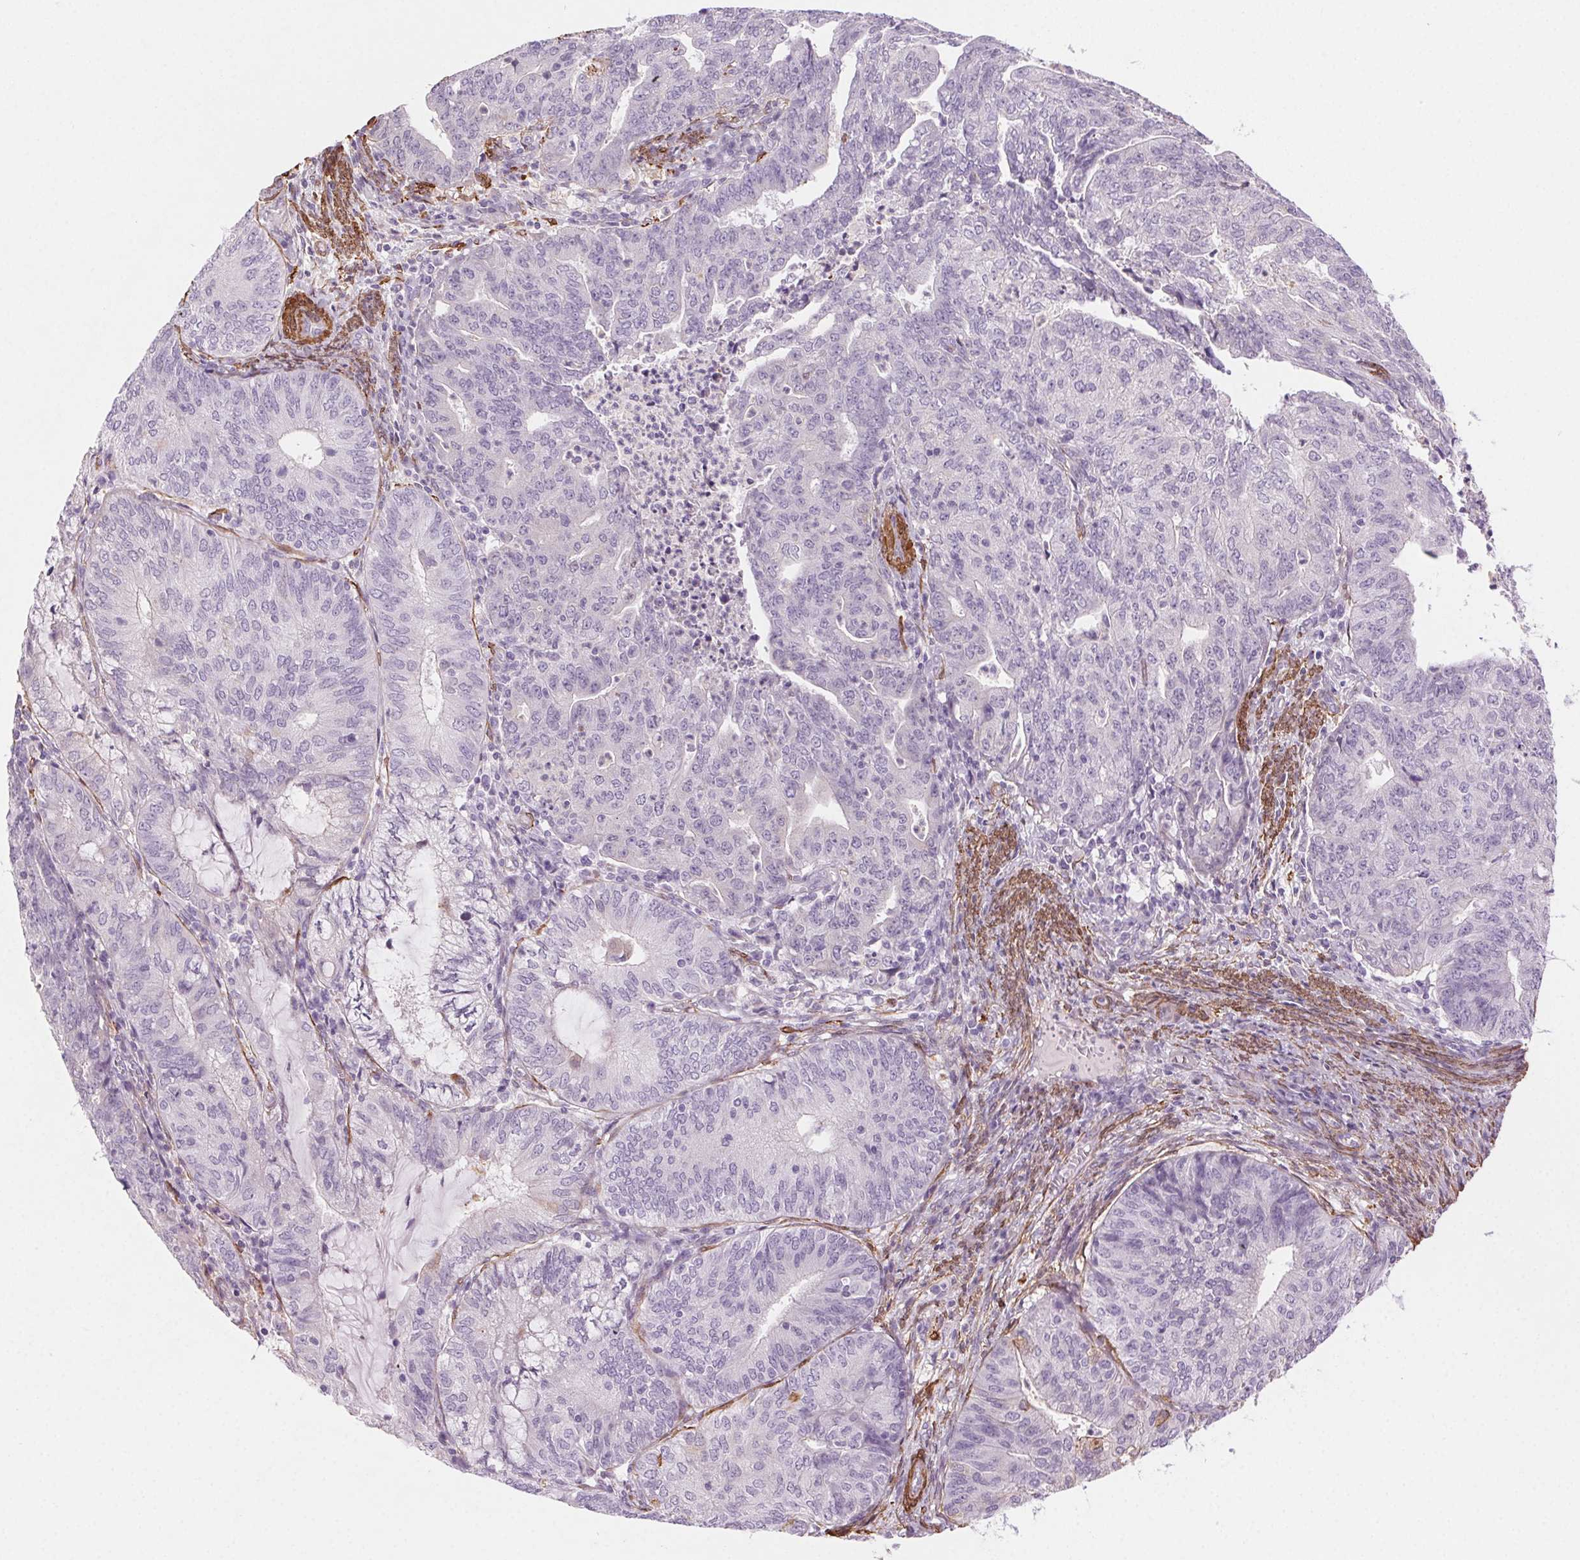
{"staining": {"intensity": "negative", "quantity": "none", "location": "none"}, "tissue": "endometrial cancer", "cell_type": "Tumor cells", "image_type": "cancer", "snomed": [{"axis": "morphology", "description": "Adenocarcinoma, NOS"}, {"axis": "topography", "description": "Endometrium"}], "caption": "High power microscopy histopathology image of an immunohistochemistry photomicrograph of adenocarcinoma (endometrial), revealing no significant staining in tumor cells.", "gene": "GPX8", "patient": {"sex": "female", "age": 82}}